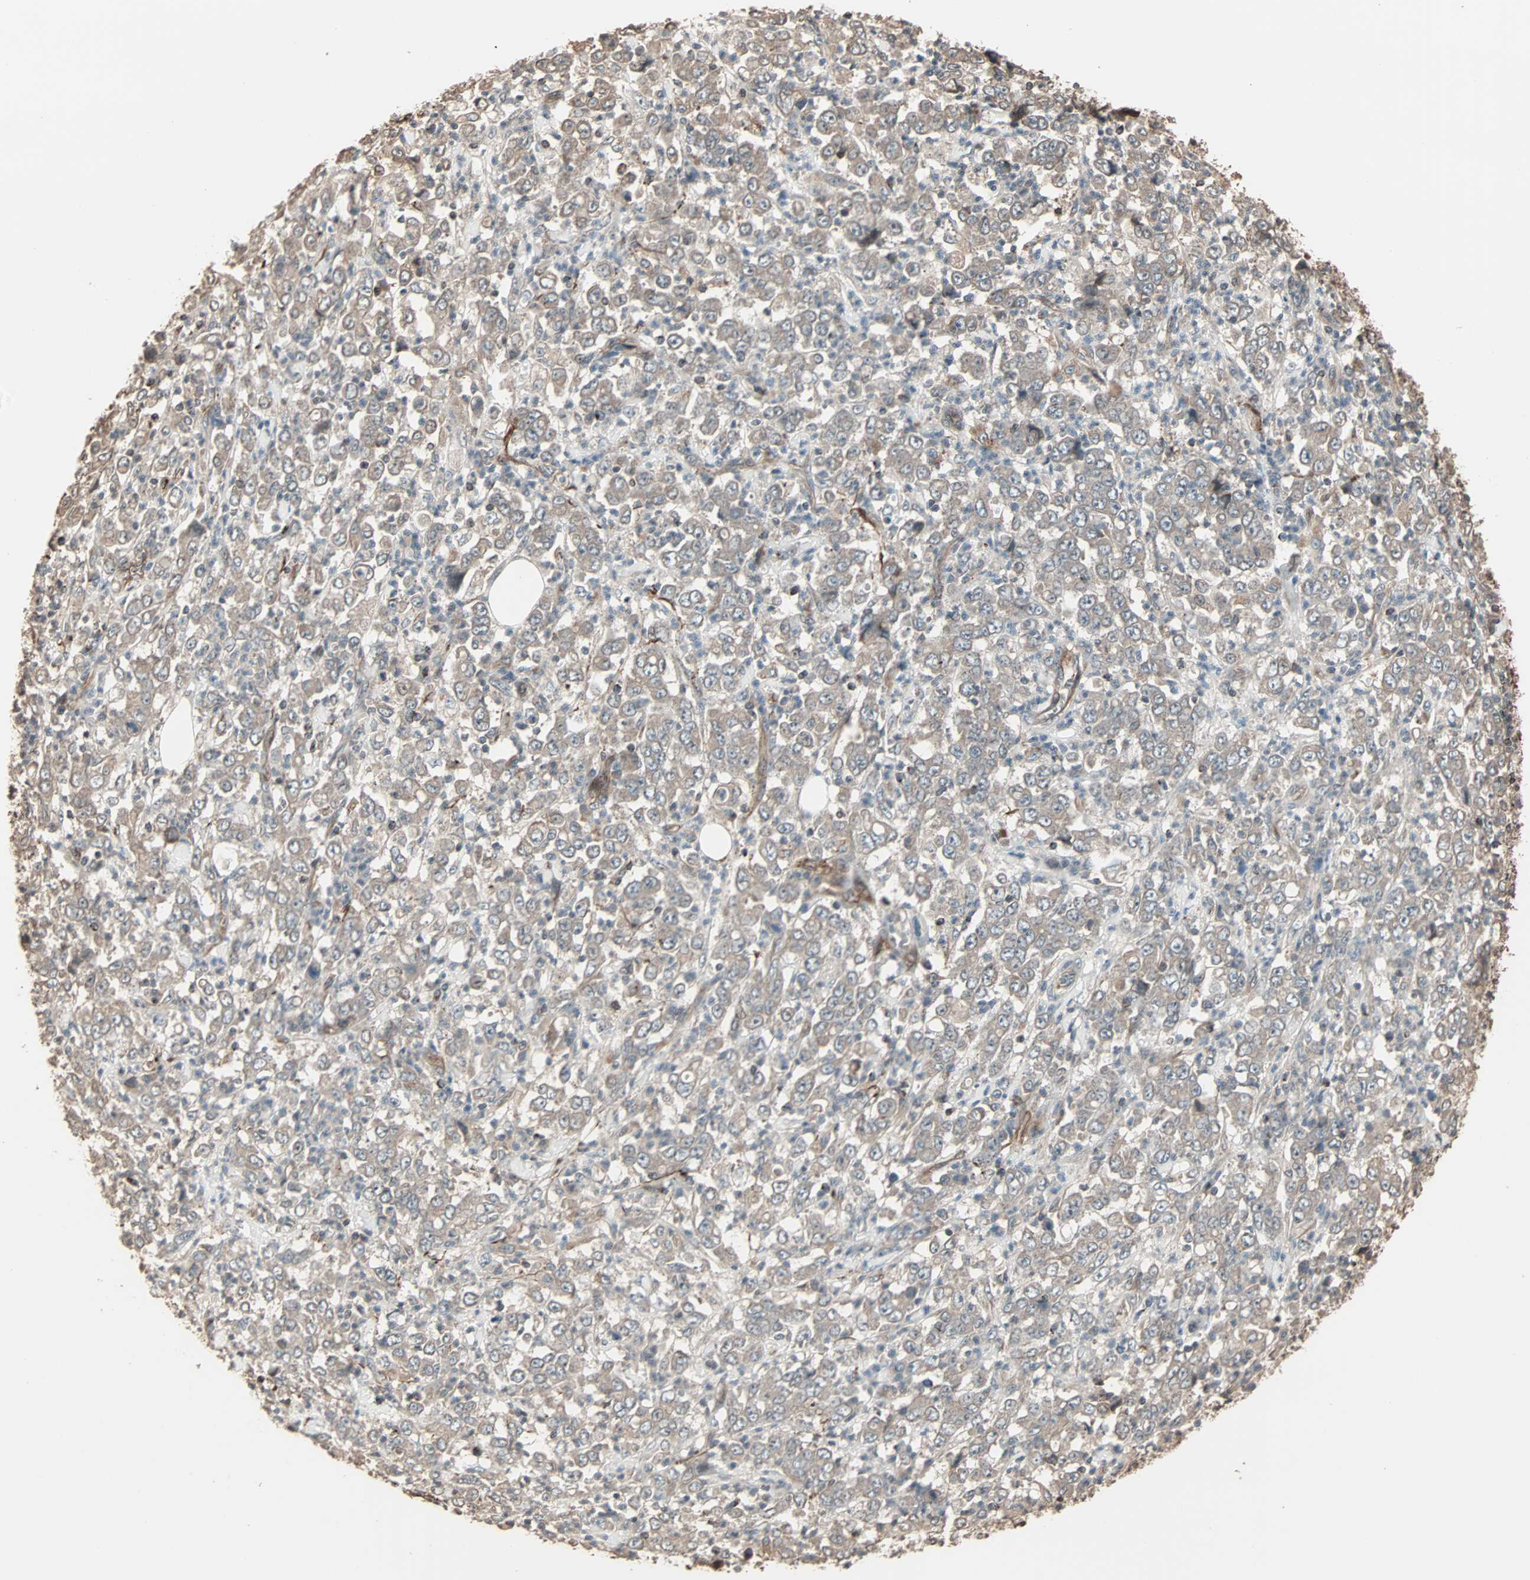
{"staining": {"intensity": "weak", "quantity": "25%-75%", "location": "cytoplasmic/membranous"}, "tissue": "stomach cancer", "cell_type": "Tumor cells", "image_type": "cancer", "snomed": [{"axis": "morphology", "description": "Adenocarcinoma, NOS"}, {"axis": "topography", "description": "Stomach, lower"}], "caption": "Approximately 25%-75% of tumor cells in stomach cancer demonstrate weak cytoplasmic/membranous protein staining as visualized by brown immunohistochemical staining.", "gene": "CALCRL", "patient": {"sex": "female", "age": 71}}